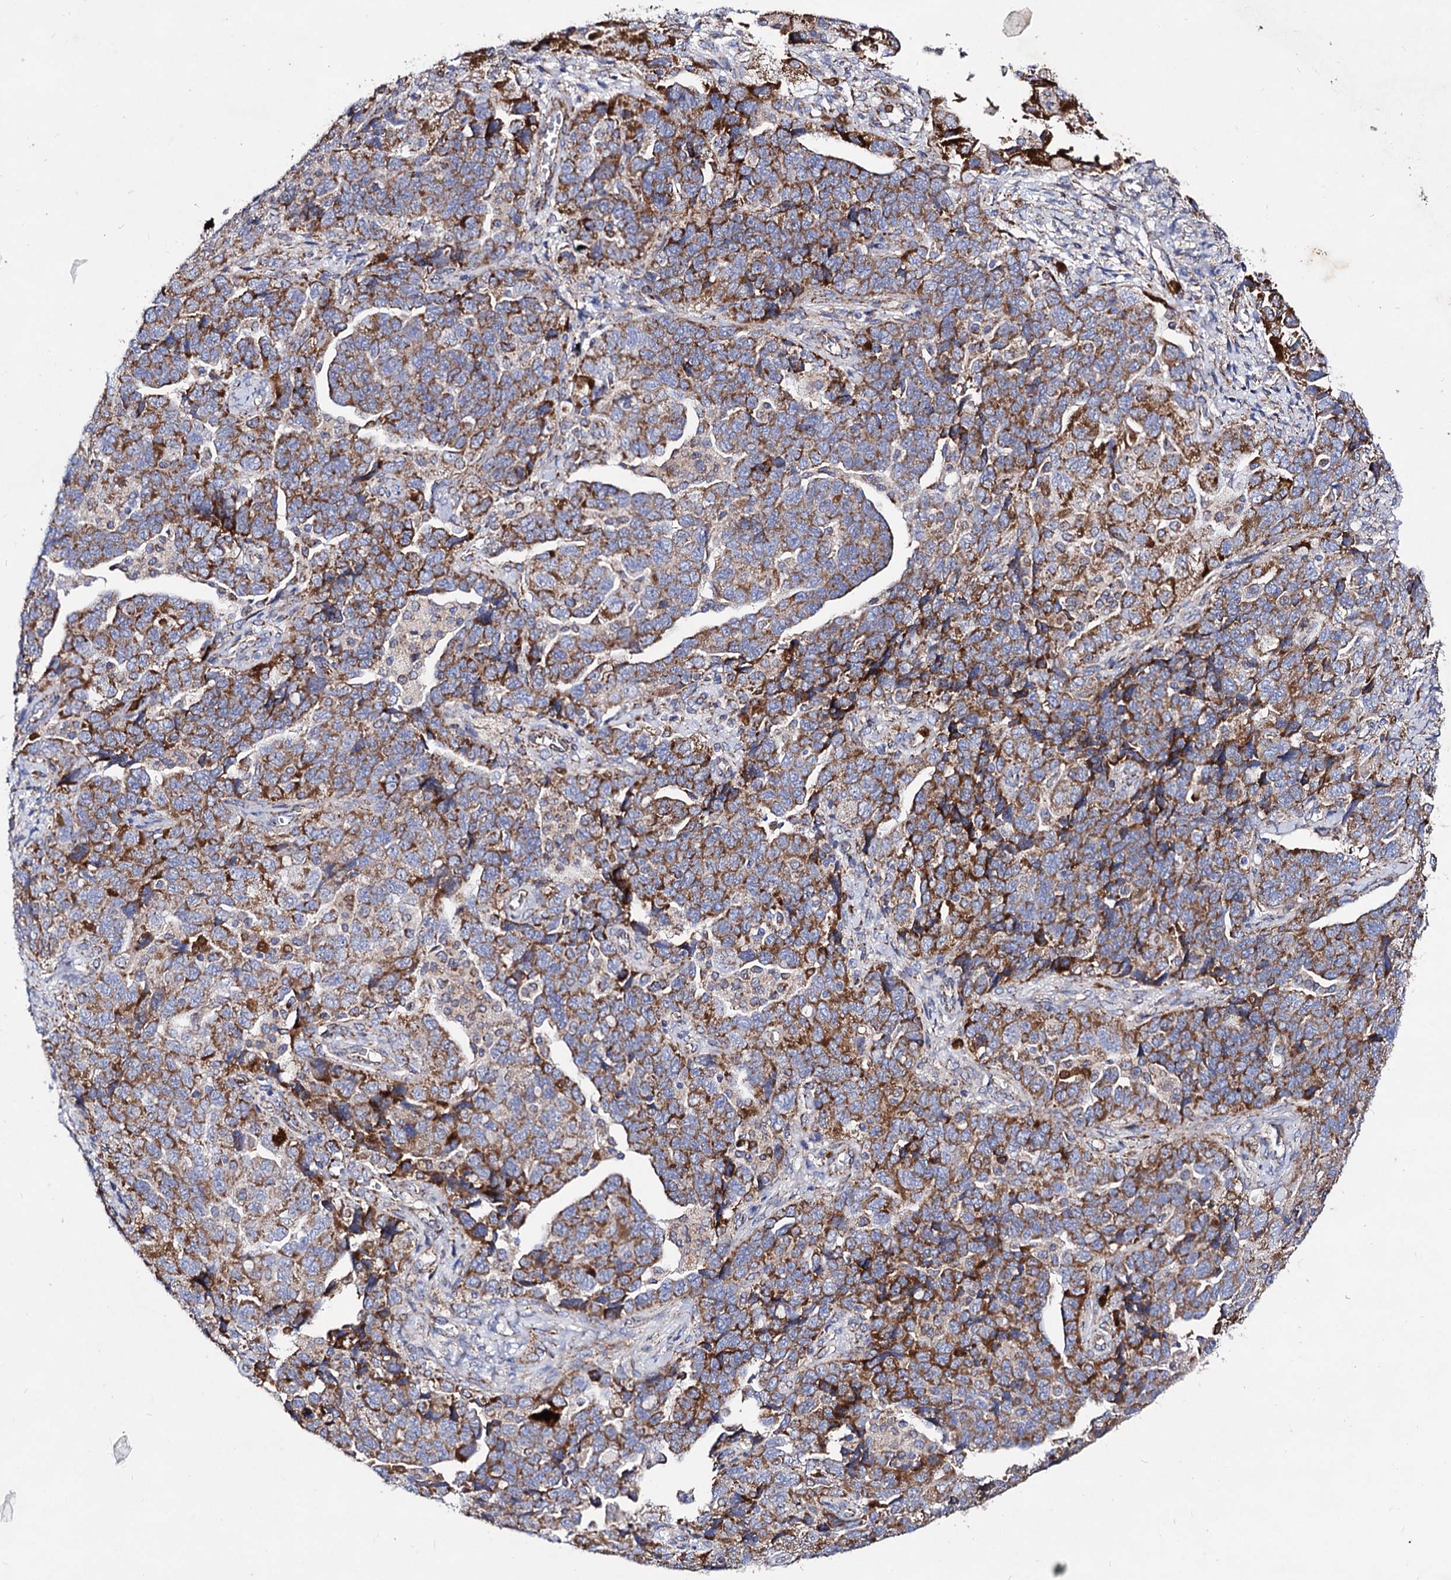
{"staining": {"intensity": "strong", "quantity": "25%-75%", "location": "cytoplasmic/membranous"}, "tissue": "ovarian cancer", "cell_type": "Tumor cells", "image_type": "cancer", "snomed": [{"axis": "morphology", "description": "Carcinoma, NOS"}, {"axis": "morphology", "description": "Cystadenocarcinoma, serous, NOS"}, {"axis": "topography", "description": "Ovary"}], "caption": "Ovarian cancer (serous cystadenocarcinoma) stained with immunohistochemistry demonstrates strong cytoplasmic/membranous expression in approximately 25%-75% of tumor cells. The protein is shown in brown color, while the nuclei are stained blue.", "gene": "ACAD9", "patient": {"sex": "female", "age": 69}}